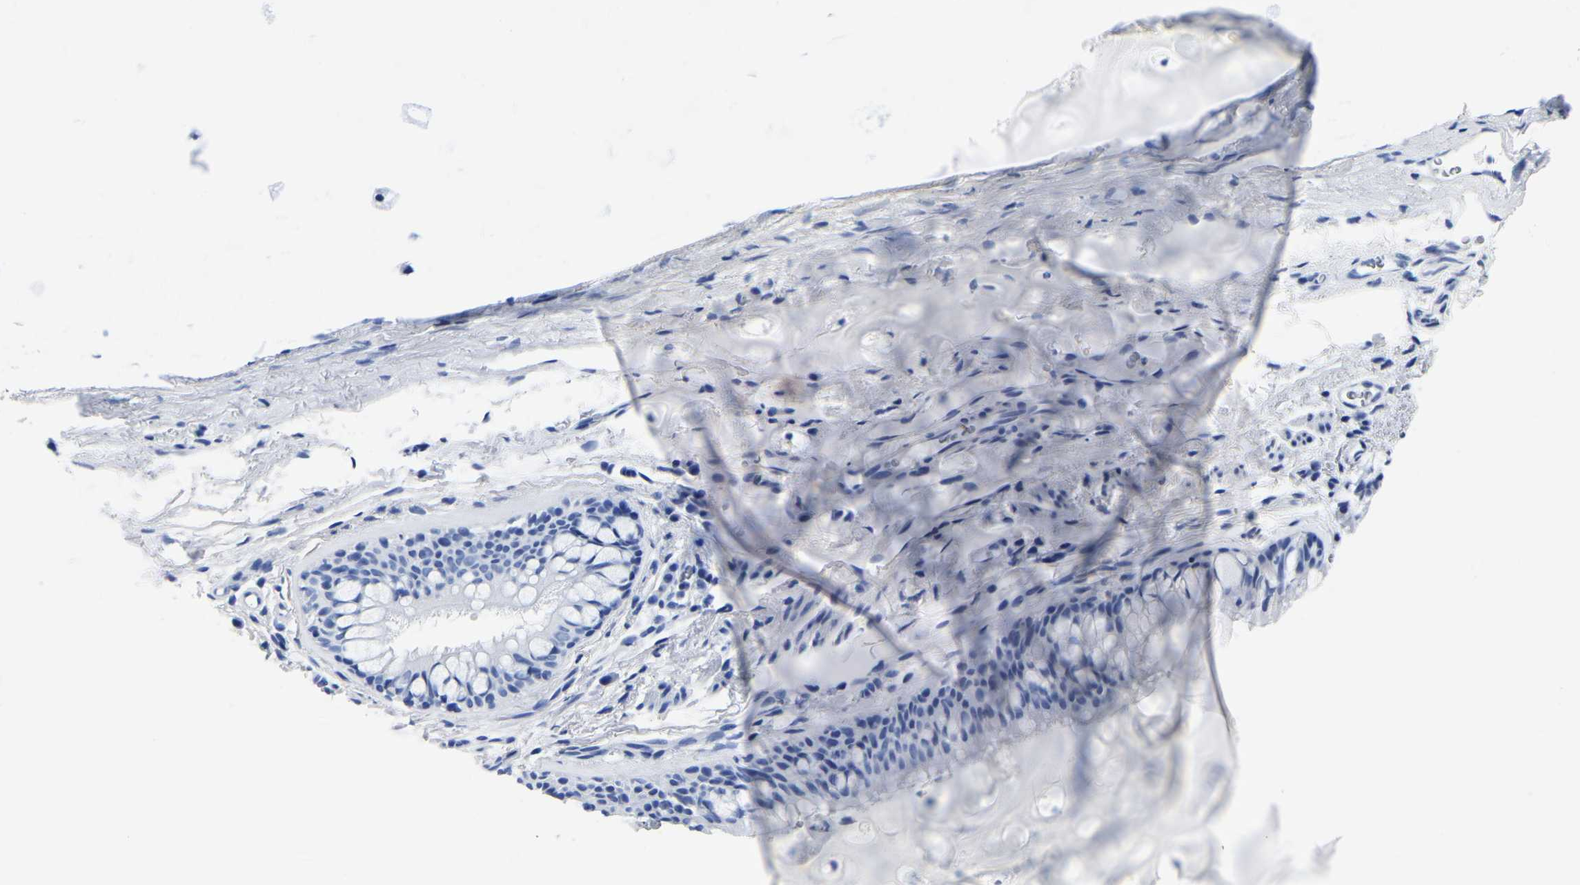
{"staining": {"intensity": "negative", "quantity": "none", "location": "none"}, "tissue": "bronchus", "cell_type": "Respiratory epithelial cells", "image_type": "normal", "snomed": [{"axis": "morphology", "description": "Normal tissue, NOS"}, {"axis": "topography", "description": "Cartilage tissue"}, {"axis": "topography", "description": "Bronchus"}], "caption": "High power microscopy histopathology image of an immunohistochemistry (IHC) photomicrograph of benign bronchus, revealing no significant positivity in respiratory epithelial cells. (Stains: DAB (3,3'-diaminobenzidine) immunohistochemistry (IHC) with hematoxylin counter stain, Microscopy: brightfield microscopy at high magnification).", "gene": "IMPG2", "patient": {"sex": "female", "age": 53}}